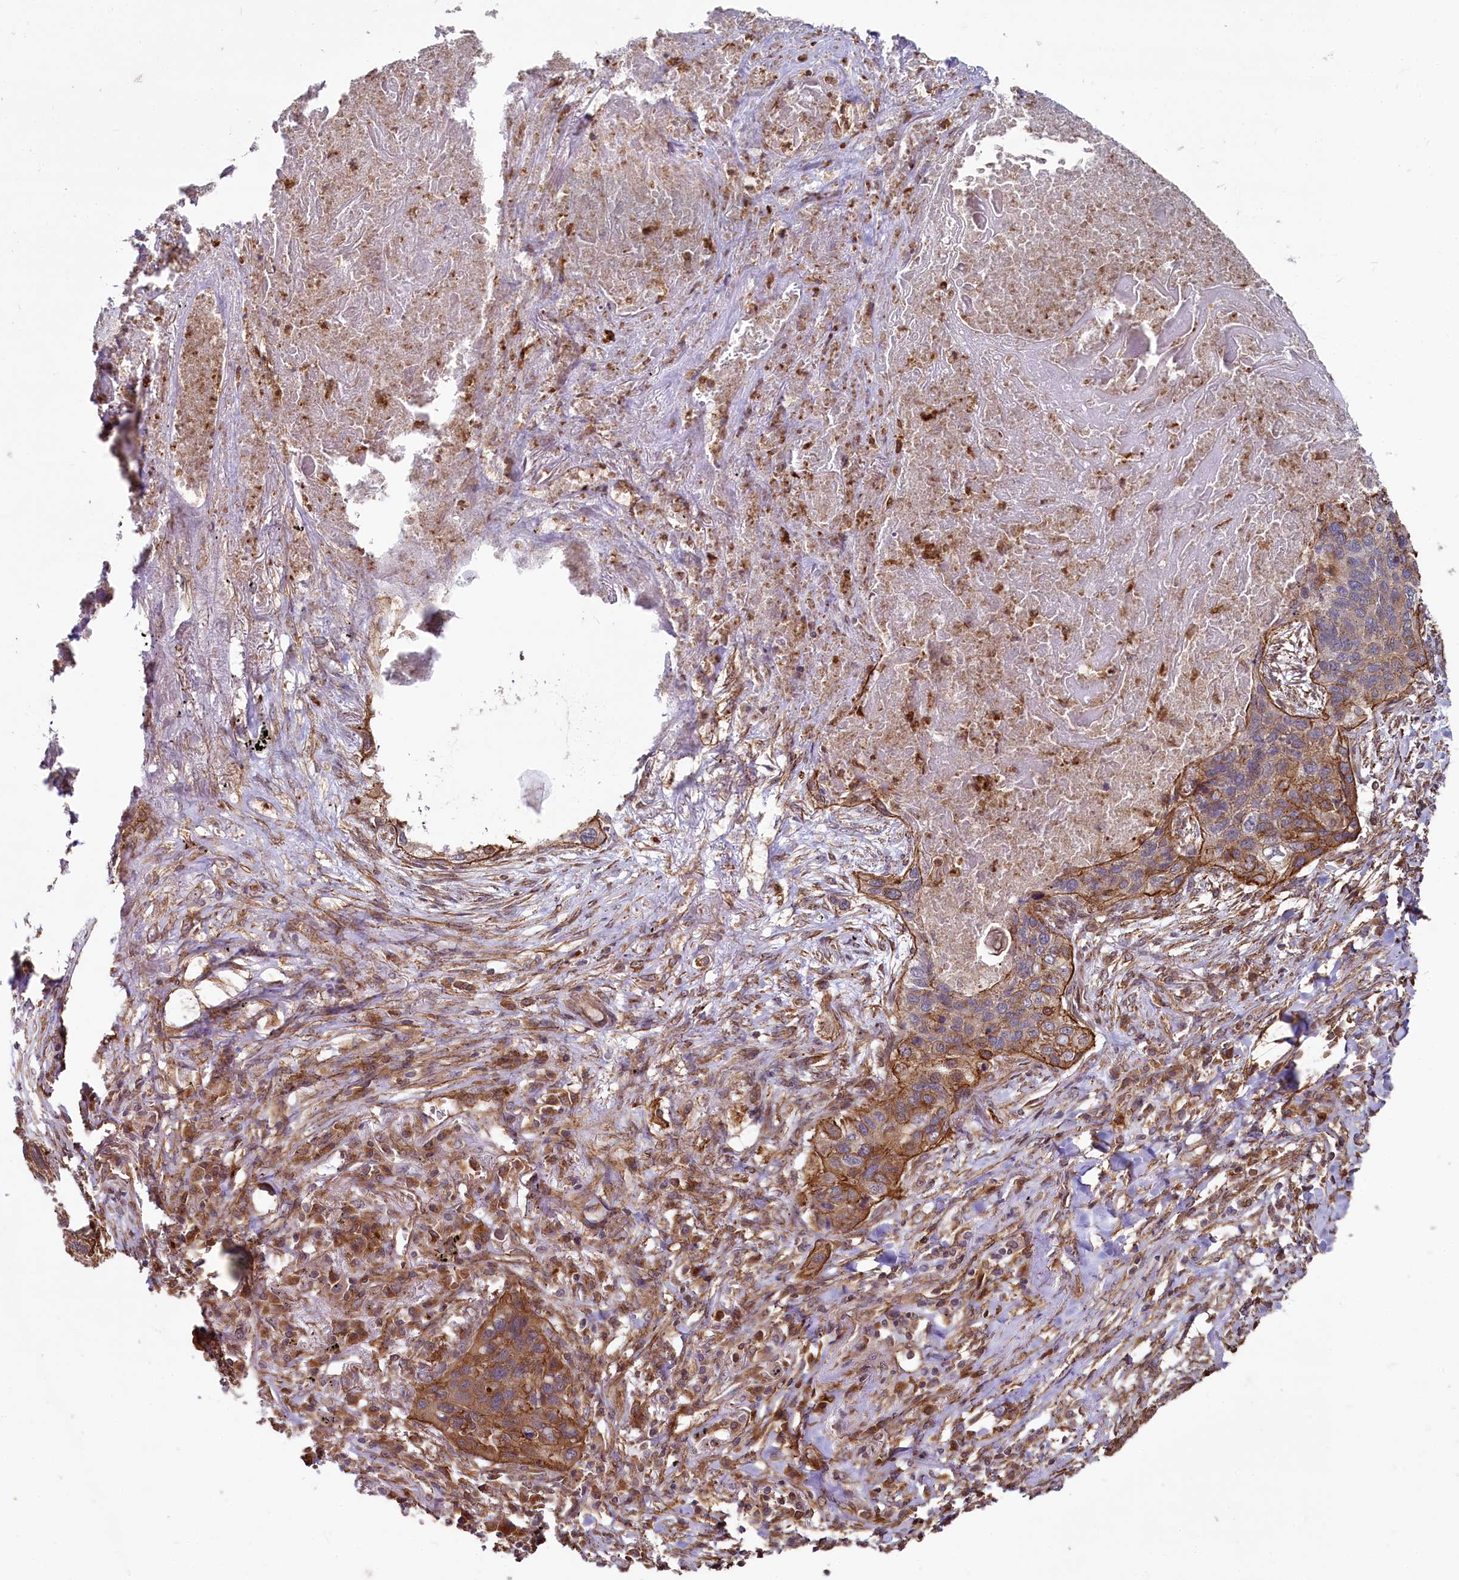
{"staining": {"intensity": "moderate", "quantity": ">75%", "location": "cytoplasmic/membranous"}, "tissue": "lung cancer", "cell_type": "Tumor cells", "image_type": "cancer", "snomed": [{"axis": "morphology", "description": "Squamous cell carcinoma, NOS"}, {"axis": "topography", "description": "Lung"}], "caption": "Immunohistochemical staining of squamous cell carcinoma (lung) displays medium levels of moderate cytoplasmic/membranous positivity in about >75% of tumor cells.", "gene": "SVIP", "patient": {"sex": "female", "age": 63}}